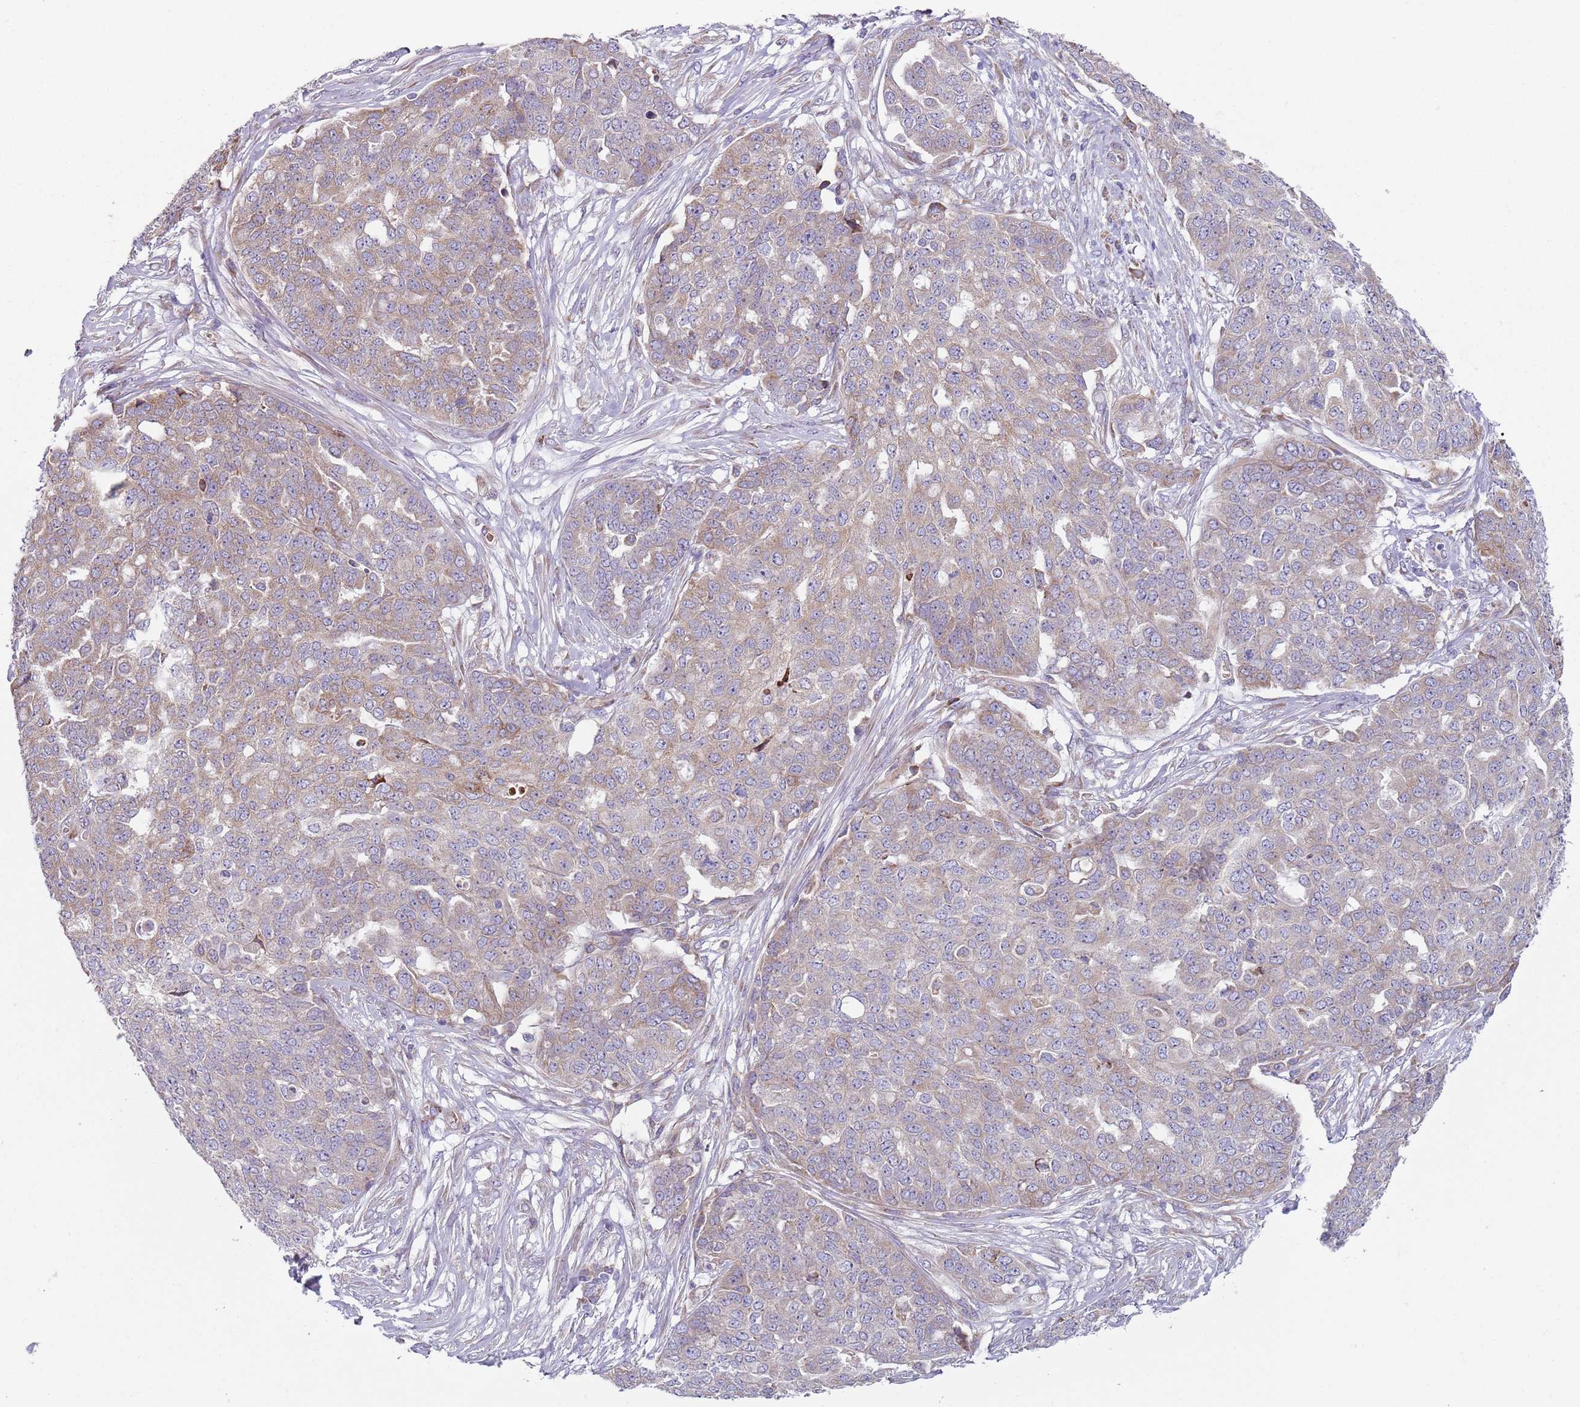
{"staining": {"intensity": "weak", "quantity": "<25%", "location": "cytoplasmic/membranous"}, "tissue": "ovarian cancer", "cell_type": "Tumor cells", "image_type": "cancer", "snomed": [{"axis": "morphology", "description": "Cystadenocarcinoma, serous, NOS"}, {"axis": "topography", "description": "Soft tissue"}, {"axis": "topography", "description": "Ovary"}], "caption": "The micrograph reveals no staining of tumor cells in serous cystadenocarcinoma (ovarian).", "gene": "SPATA2", "patient": {"sex": "female", "age": 57}}